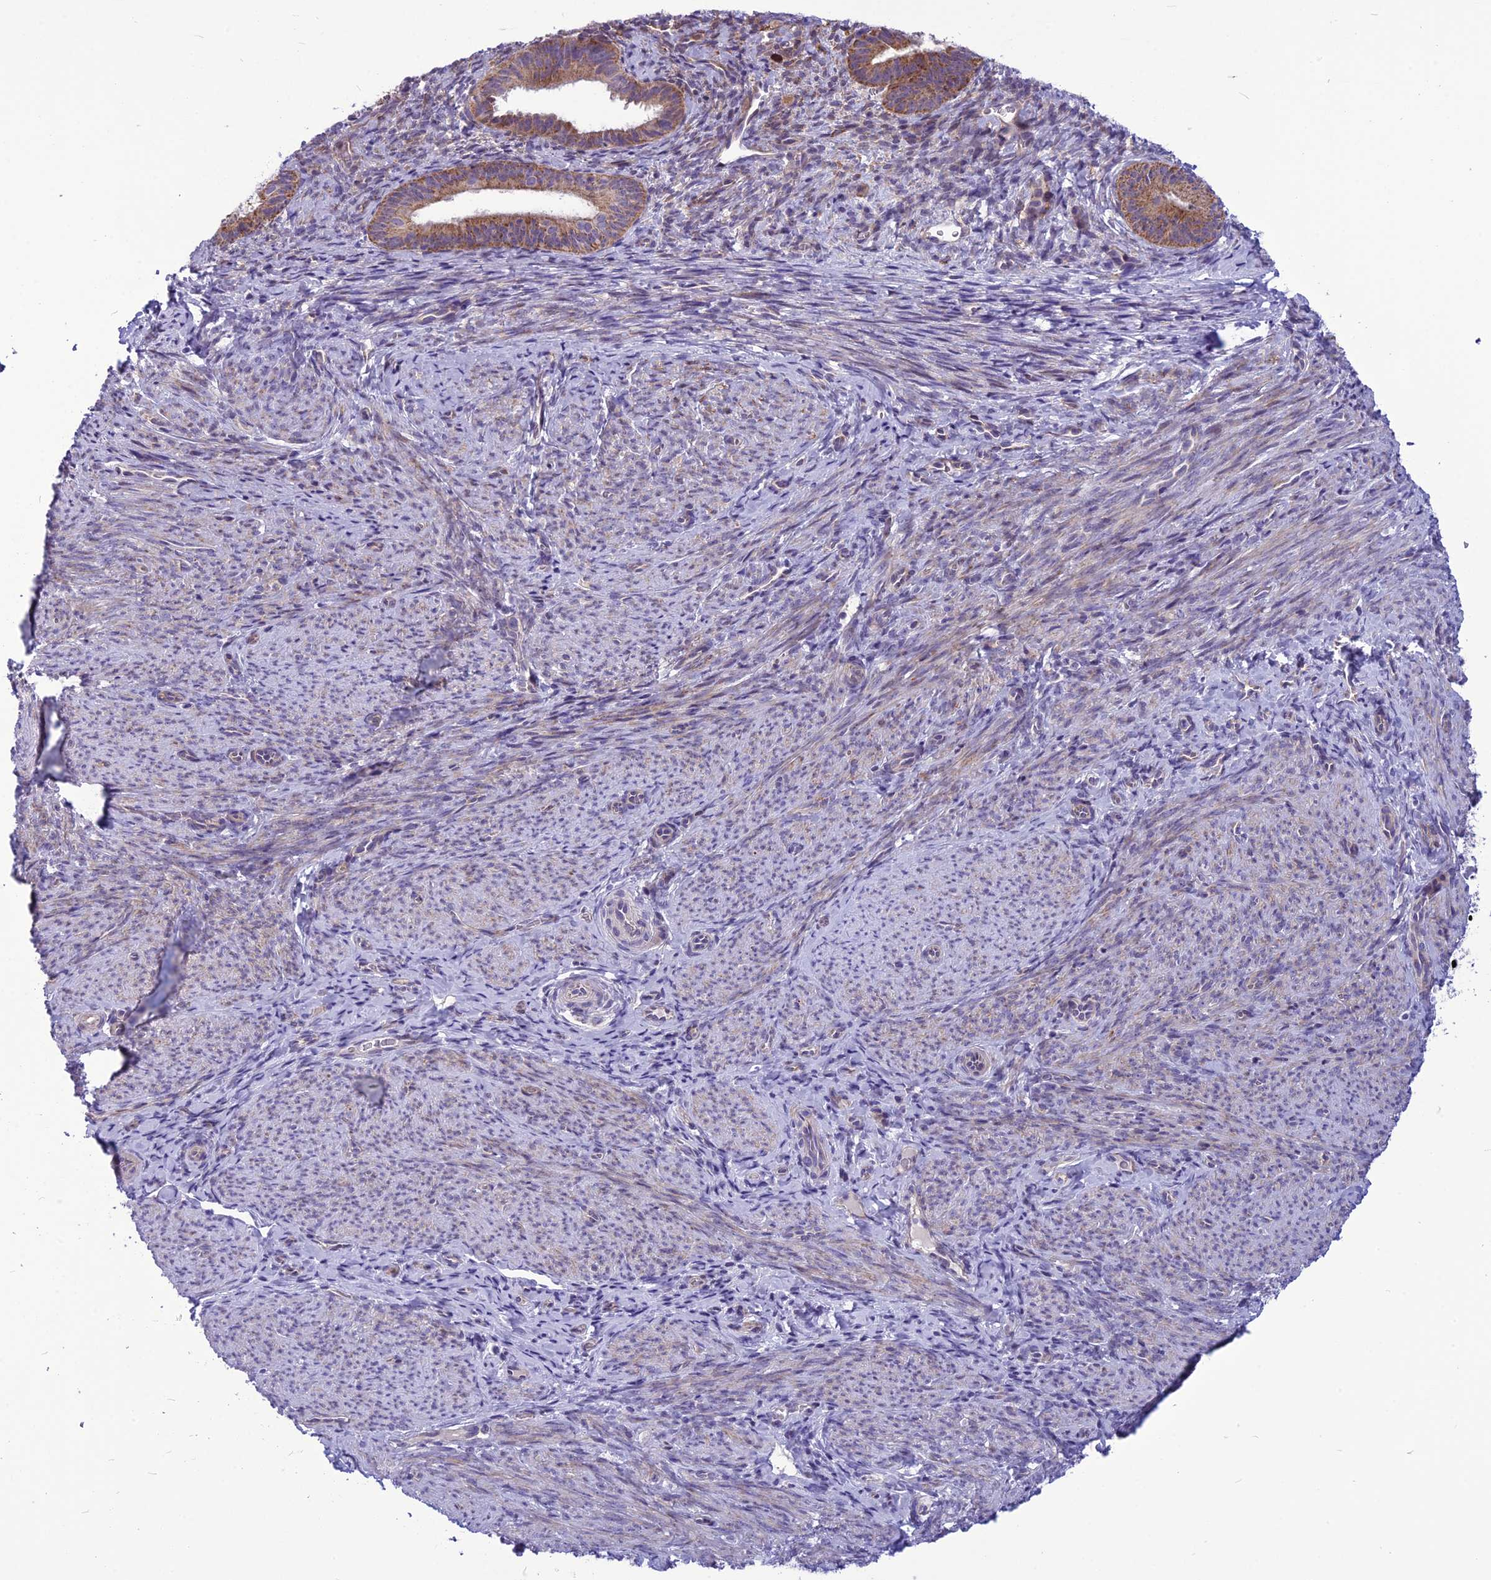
{"staining": {"intensity": "negative", "quantity": "none", "location": "none"}, "tissue": "endometrium", "cell_type": "Cells in endometrial stroma", "image_type": "normal", "snomed": [{"axis": "morphology", "description": "Normal tissue, NOS"}, {"axis": "topography", "description": "Endometrium"}], "caption": "This is a histopathology image of immunohistochemistry staining of unremarkable endometrium, which shows no staining in cells in endometrial stroma.", "gene": "PSMF1", "patient": {"sex": "female", "age": 65}}